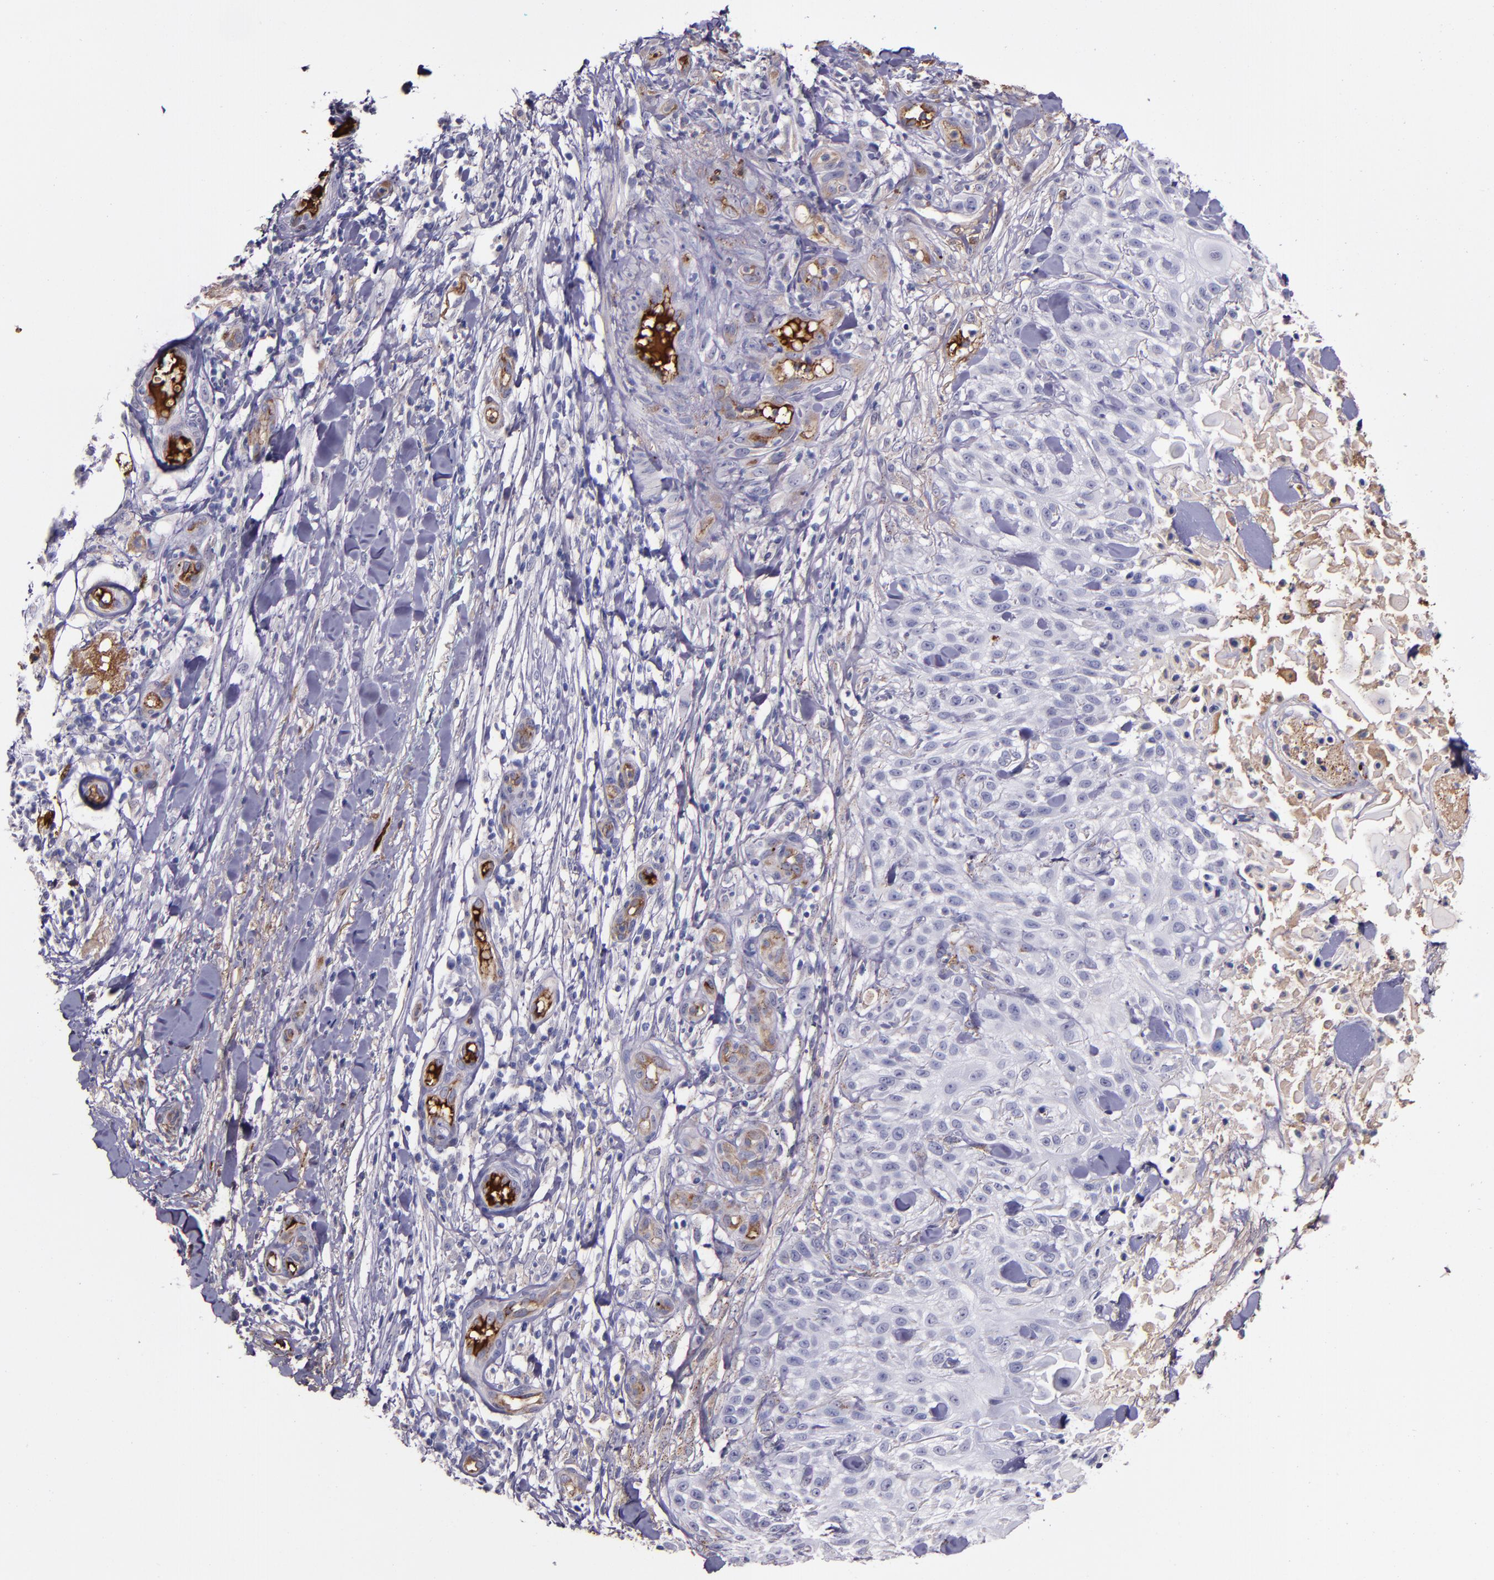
{"staining": {"intensity": "negative", "quantity": "none", "location": "none"}, "tissue": "skin cancer", "cell_type": "Tumor cells", "image_type": "cancer", "snomed": [{"axis": "morphology", "description": "Squamous cell carcinoma, NOS"}, {"axis": "topography", "description": "Skin"}], "caption": "Photomicrograph shows no significant protein positivity in tumor cells of skin squamous cell carcinoma.", "gene": "A2M", "patient": {"sex": "female", "age": 42}}